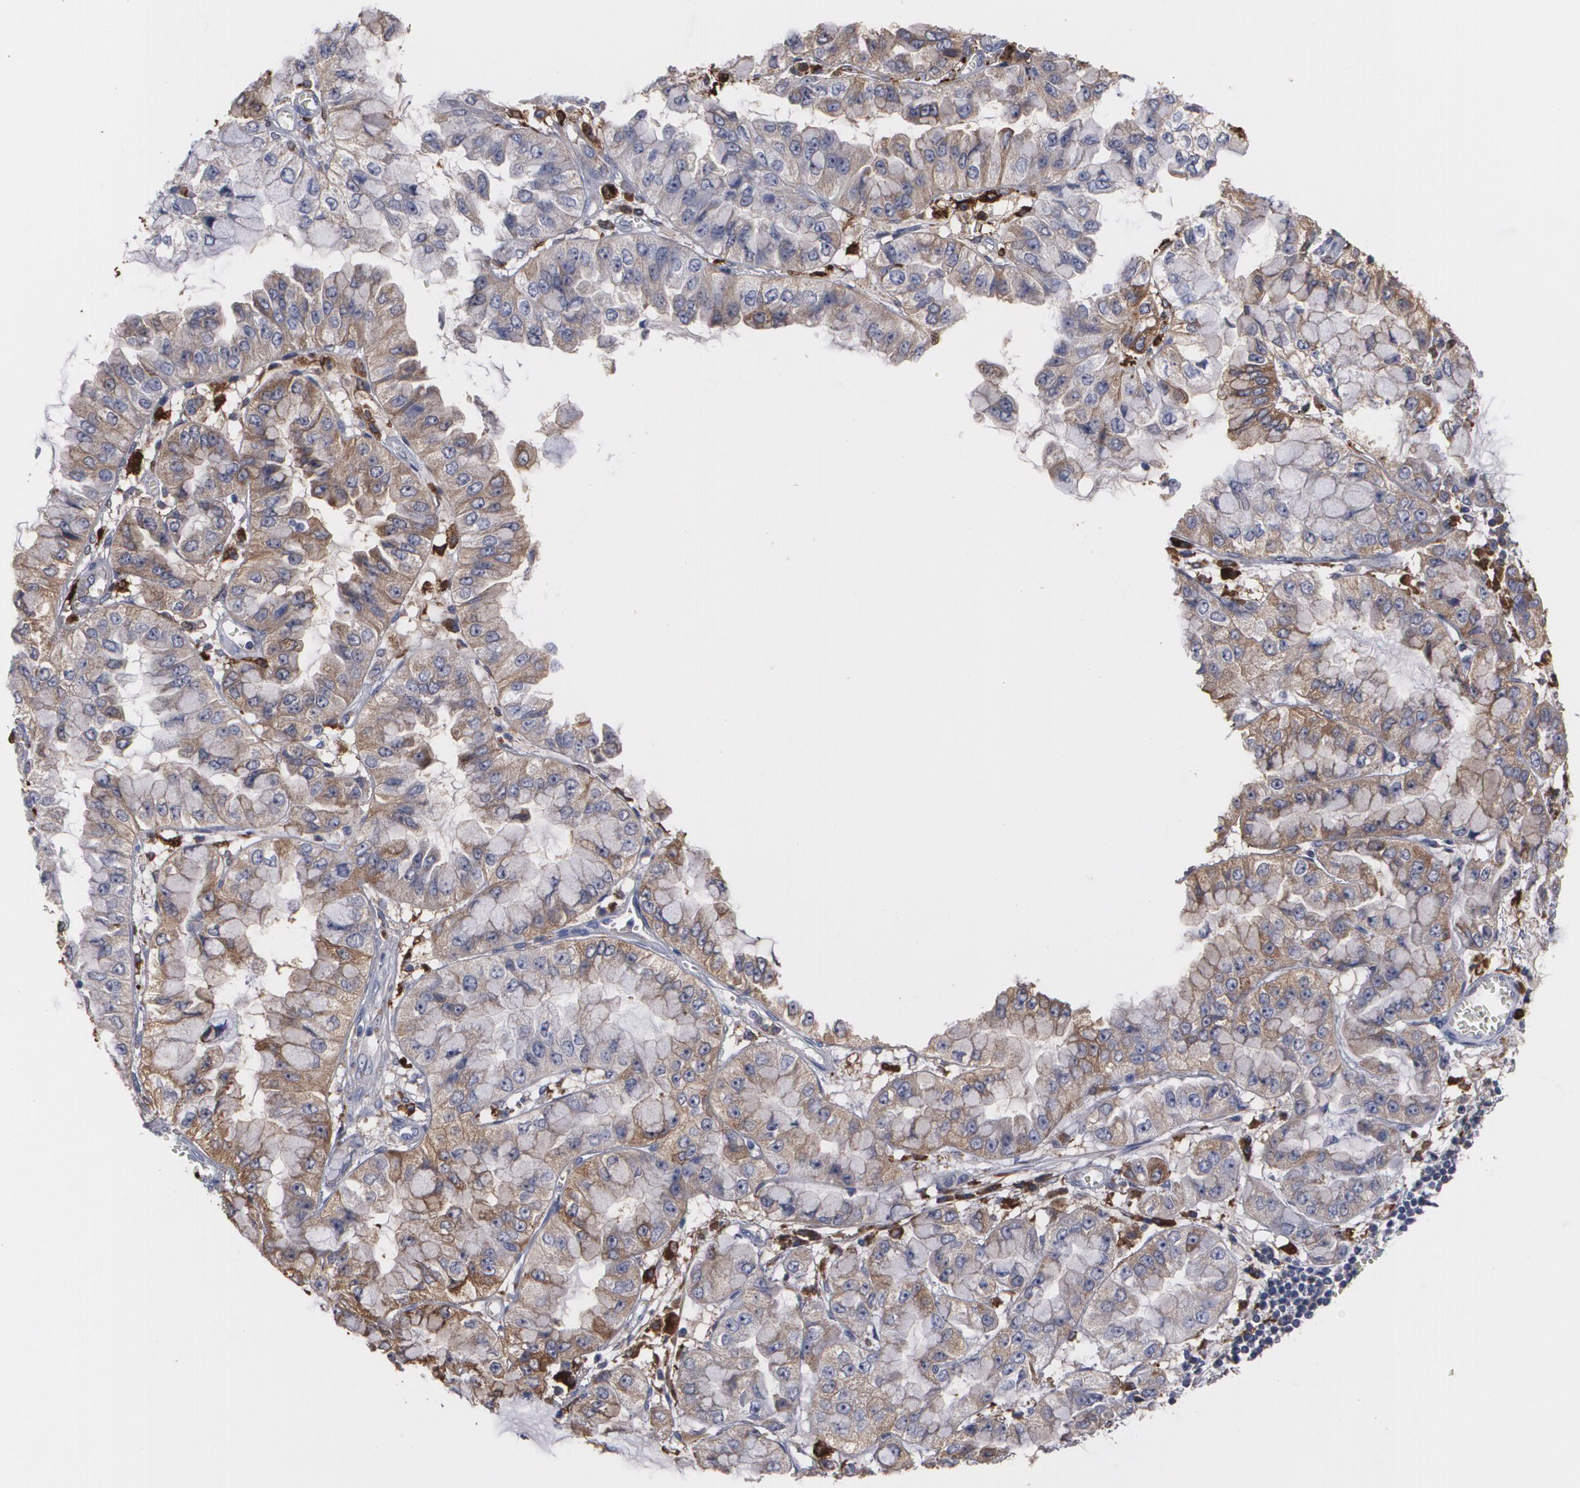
{"staining": {"intensity": "weak", "quantity": ">75%", "location": "cytoplasmic/membranous"}, "tissue": "liver cancer", "cell_type": "Tumor cells", "image_type": "cancer", "snomed": [{"axis": "morphology", "description": "Cholangiocarcinoma"}, {"axis": "topography", "description": "Liver"}], "caption": "Immunohistochemistry (IHC) of human liver cholangiocarcinoma exhibits low levels of weak cytoplasmic/membranous staining in approximately >75% of tumor cells.", "gene": "ODC1", "patient": {"sex": "female", "age": 79}}